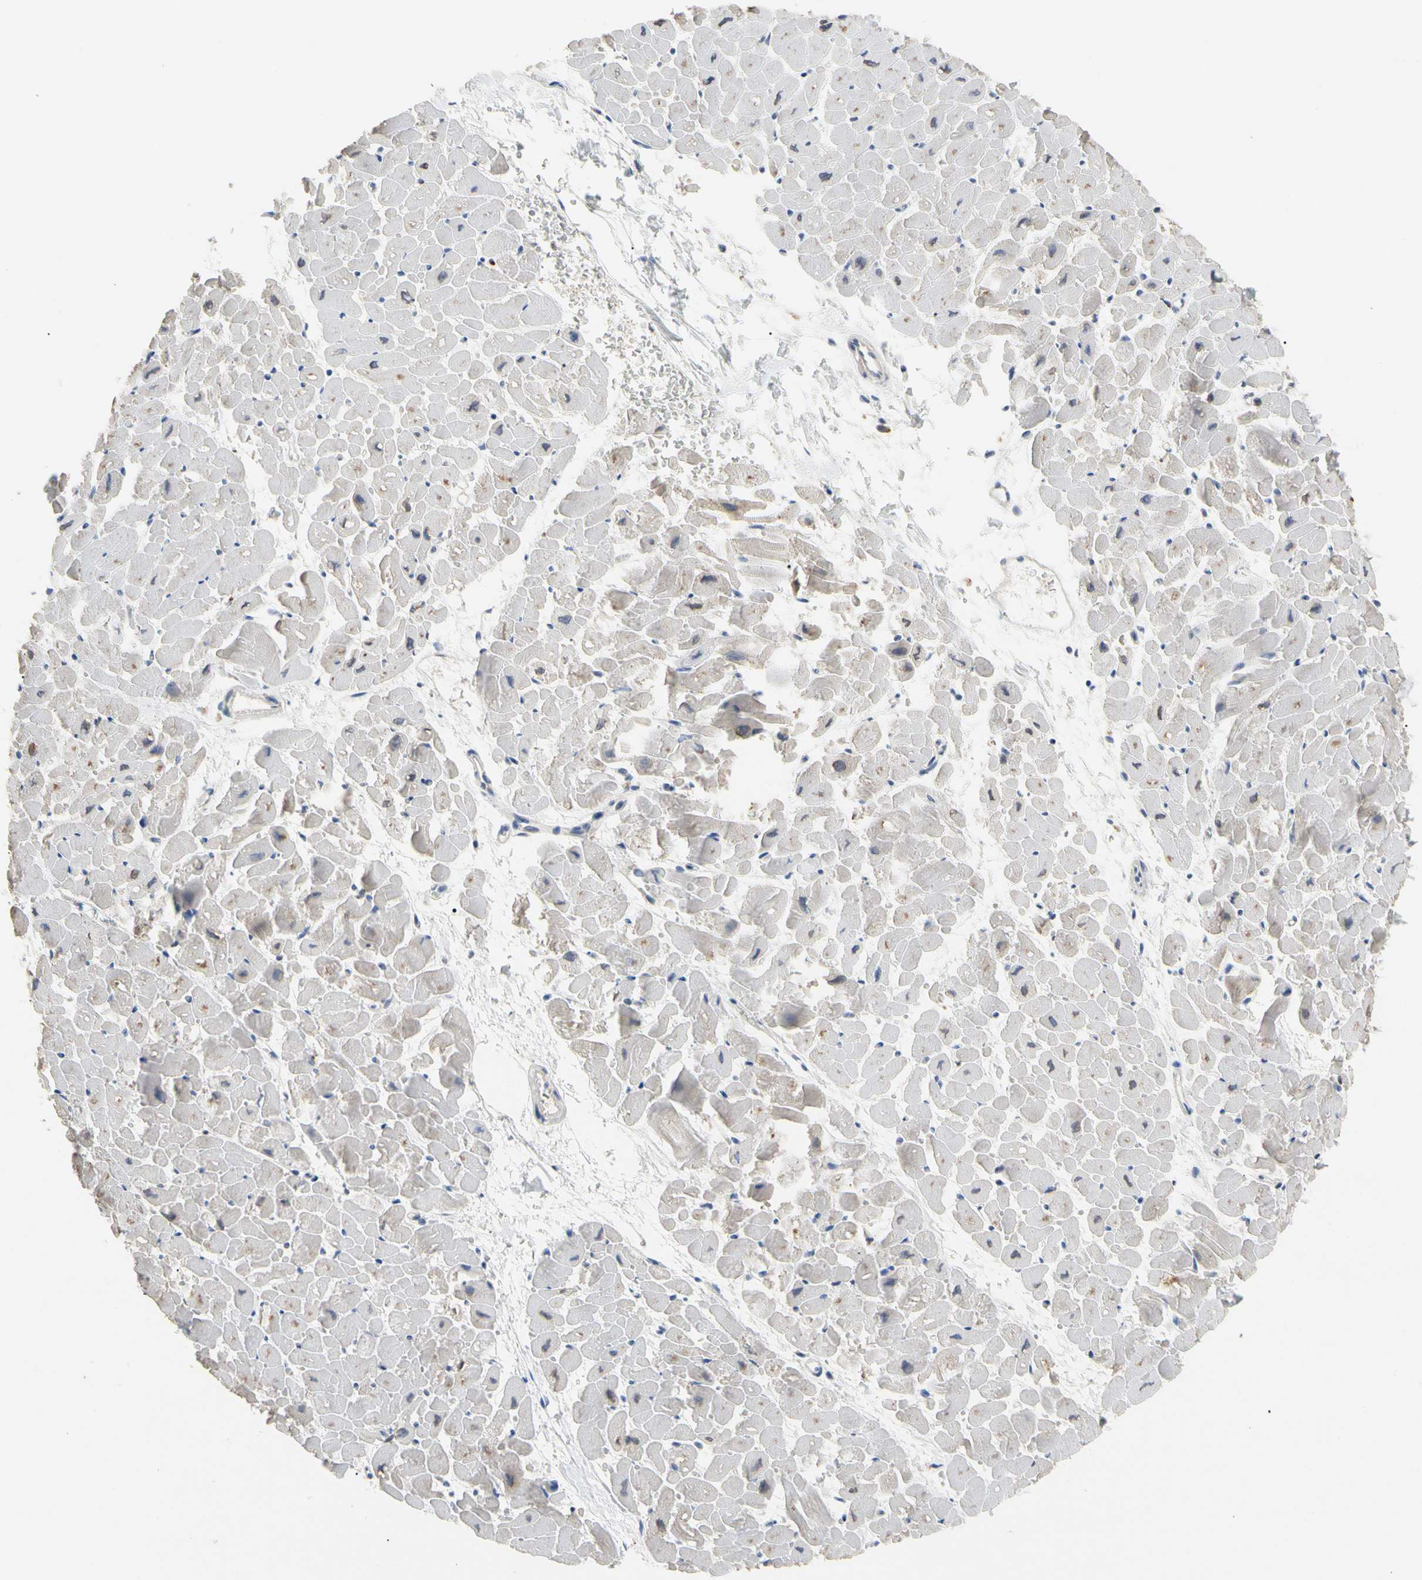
{"staining": {"intensity": "moderate", "quantity": "<25%", "location": "cytoplasmic/membranous"}, "tissue": "heart muscle", "cell_type": "Cardiomyocytes", "image_type": "normal", "snomed": [{"axis": "morphology", "description": "Normal tissue, NOS"}, {"axis": "topography", "description": "Heart"}], "caption": "Heart muscle was stained to show a protein in brown. There is low levels of moderate cytoplasmic/membranous positivity in about <25% of cardiomyocytes.", "gene": "ADA2", "patient": {"sex": "male", "age": 45}}